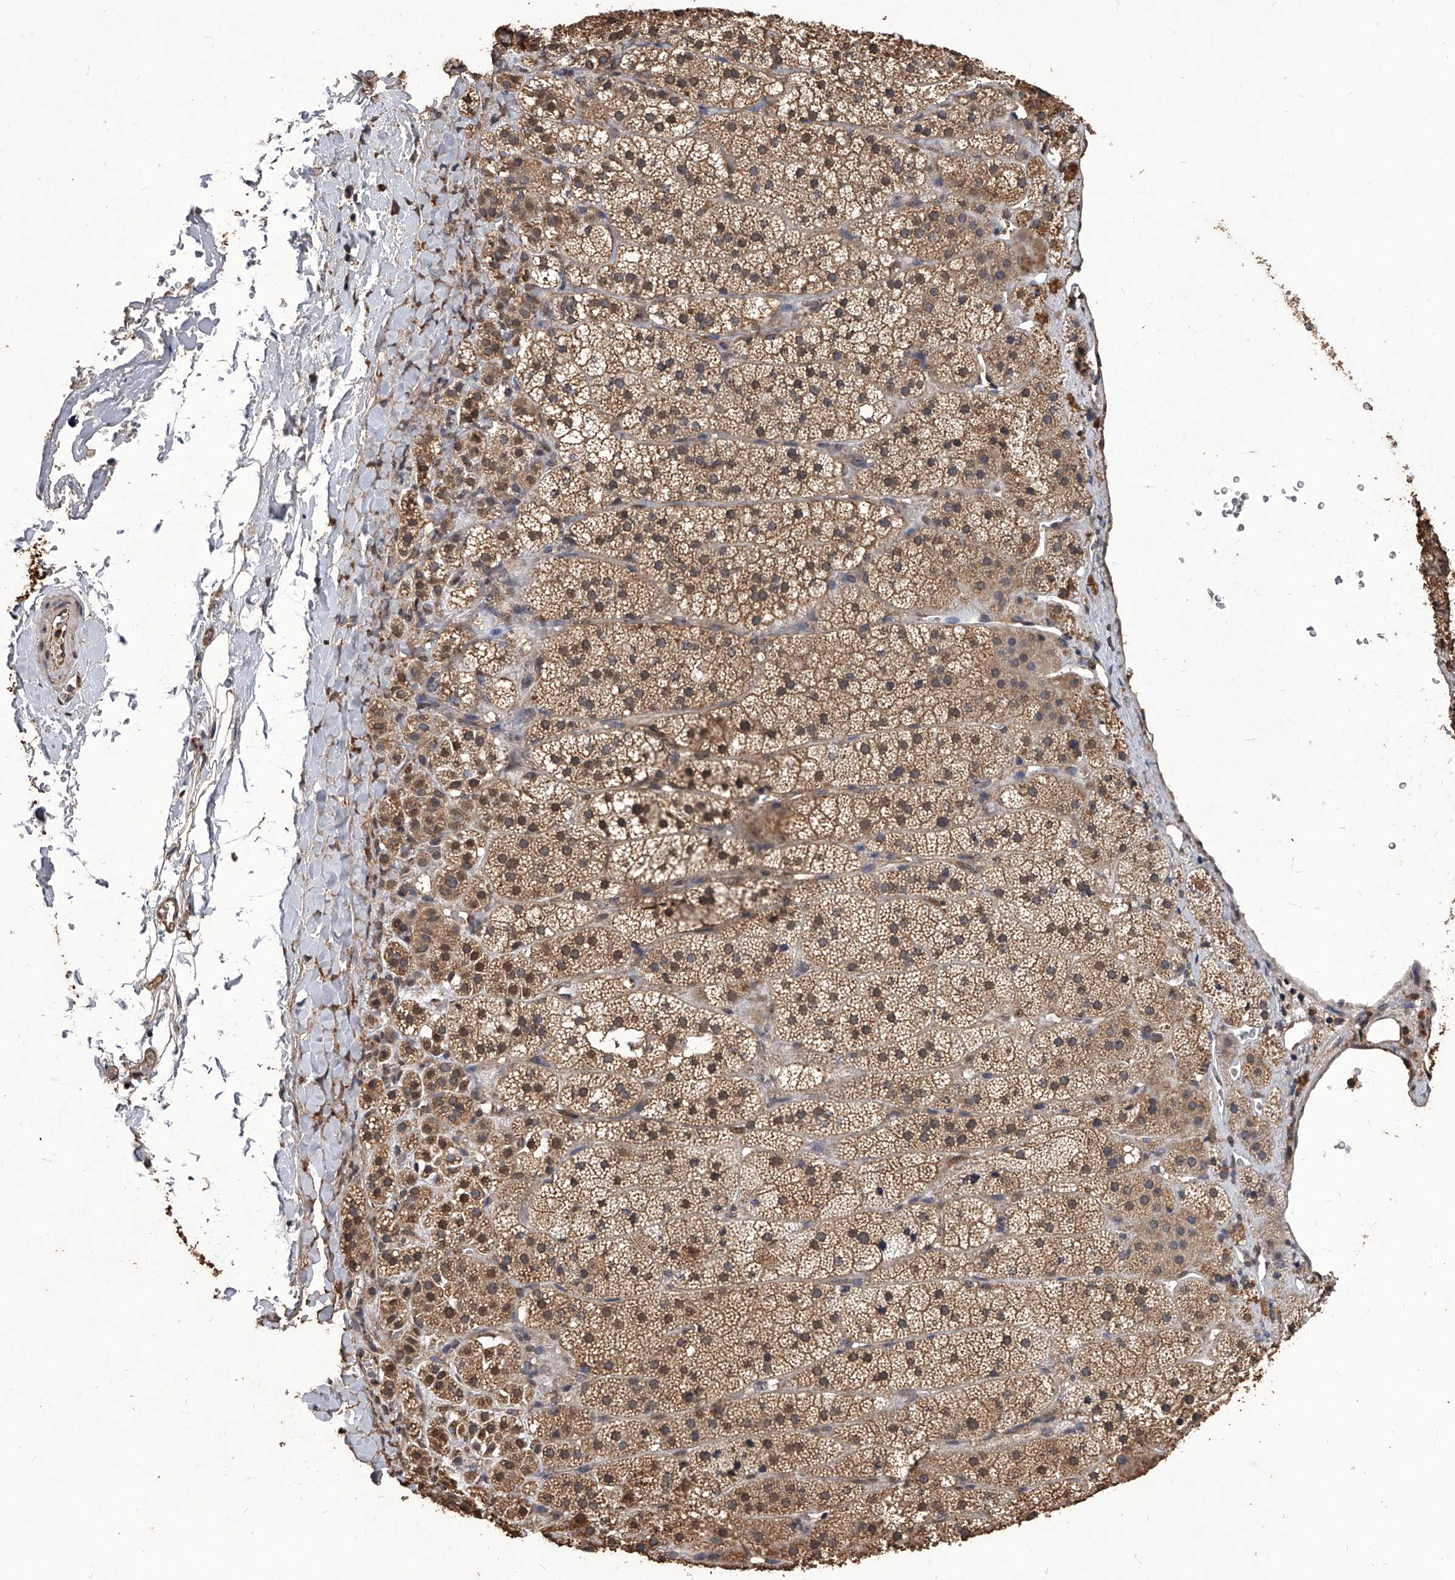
{"staining": {"intensity": "moderate", "quantity": ">75%", "location": "cytoplasmic/membranous,nuclear"}, "tissue": "adrenal gland", "cell_type": "Glandular cells", "image_type": "normal", "snomed": [{"axis": "morphology", "description": "Normal tissue, NOS"}, {"axis": "topography", "description": "Adrenal gland"}], "caption": "Glandular cells demonstrate medium levels of moderate cytoplasmic/membranous,nuclear expression in about >75% of cells in normal adrenal gland.", "gene": "FBXL4", "patient": {"sex": "female", "age": 44}}